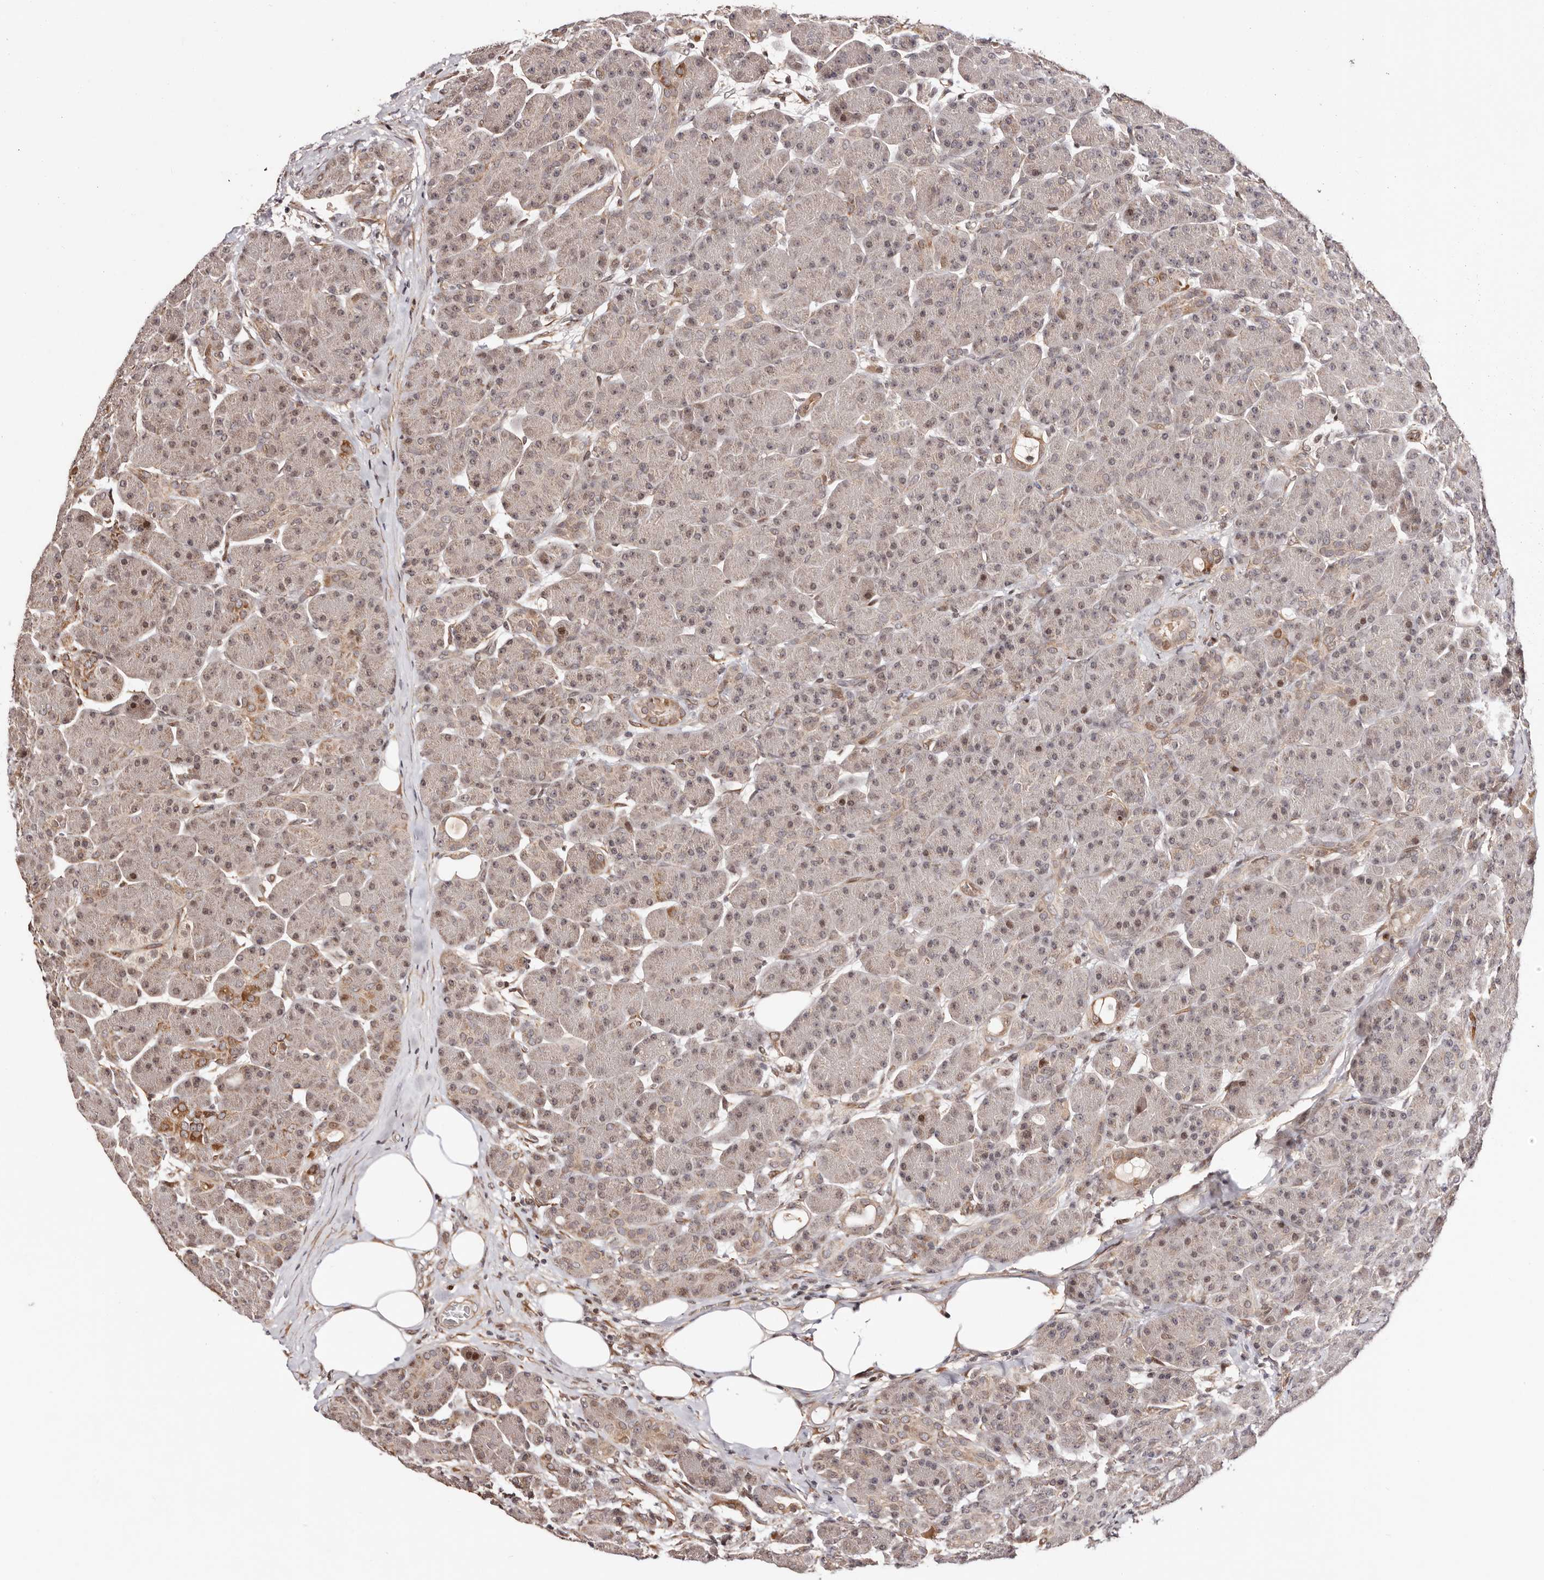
{"staining": {"intensity": "strong", "quantity": "<25%", "location": "cytoplasmic/membranous,nuclear"}, "tissue": "pancreas", "cell_type": "Exocrine glandular cells", "image_type": "normal", "snomed": [{"axis": "morphology", "description": "Normal tissue, NOS"}, {"axis": "topography", "description": "Pancreas"}], "caption": "Protein analysis of benign pancreas demonstrates strong cytoplasmic/membranous,nuclear expression in approximately <25% of exocrine glandular cells.", "gene": "HIVEP3", "patient": {"sex": "male", "age": 63}}